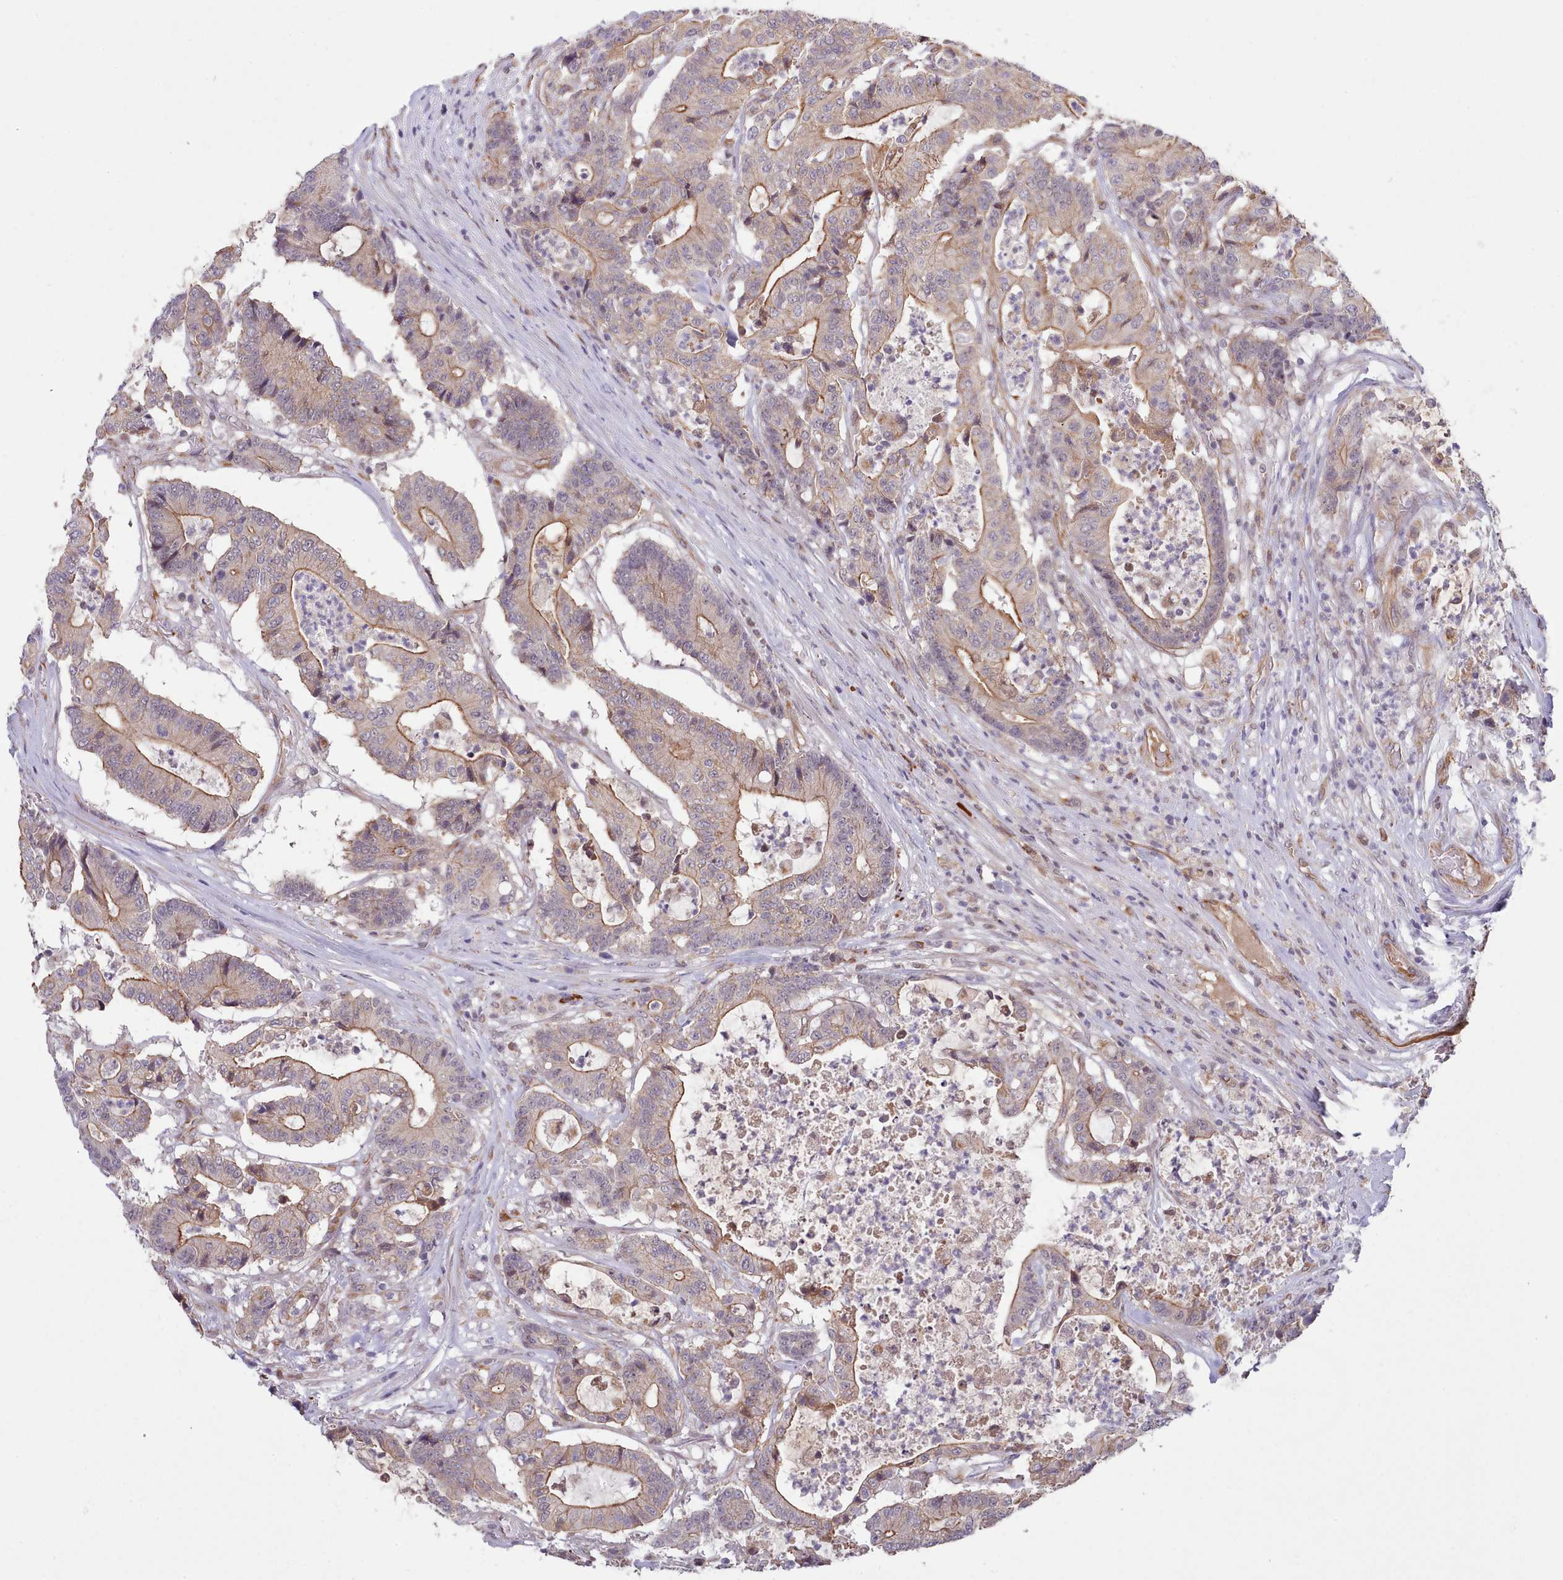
{"staining": {"intensity": "moderate", "quantity": "25%-75%", "location": "cytoplasmic/membranous"}, "tissue": "colorectal cancer", "cell_type": "Tumor cells", "image_type": "cancer", "snomed": [{"axis": "morphology", "description": "Adenocarcinoma, NOS"}, {"axis": "topography", "description": "Colon"}], "caption": "DAB (3,3'-diaminobenzidine) immunohistochemical staining of human adenocarcinoma (colorectal) shows moderate cytoplasmic/membranous protein staining in about 25%-75% of tumor cells. Using DAB (brown) and hematoxylin (blue) stains, captured at high magnification using brightfield microscopy.", "gene": "ZC3H13", "patient": {"sex": "female", "age": 84}}